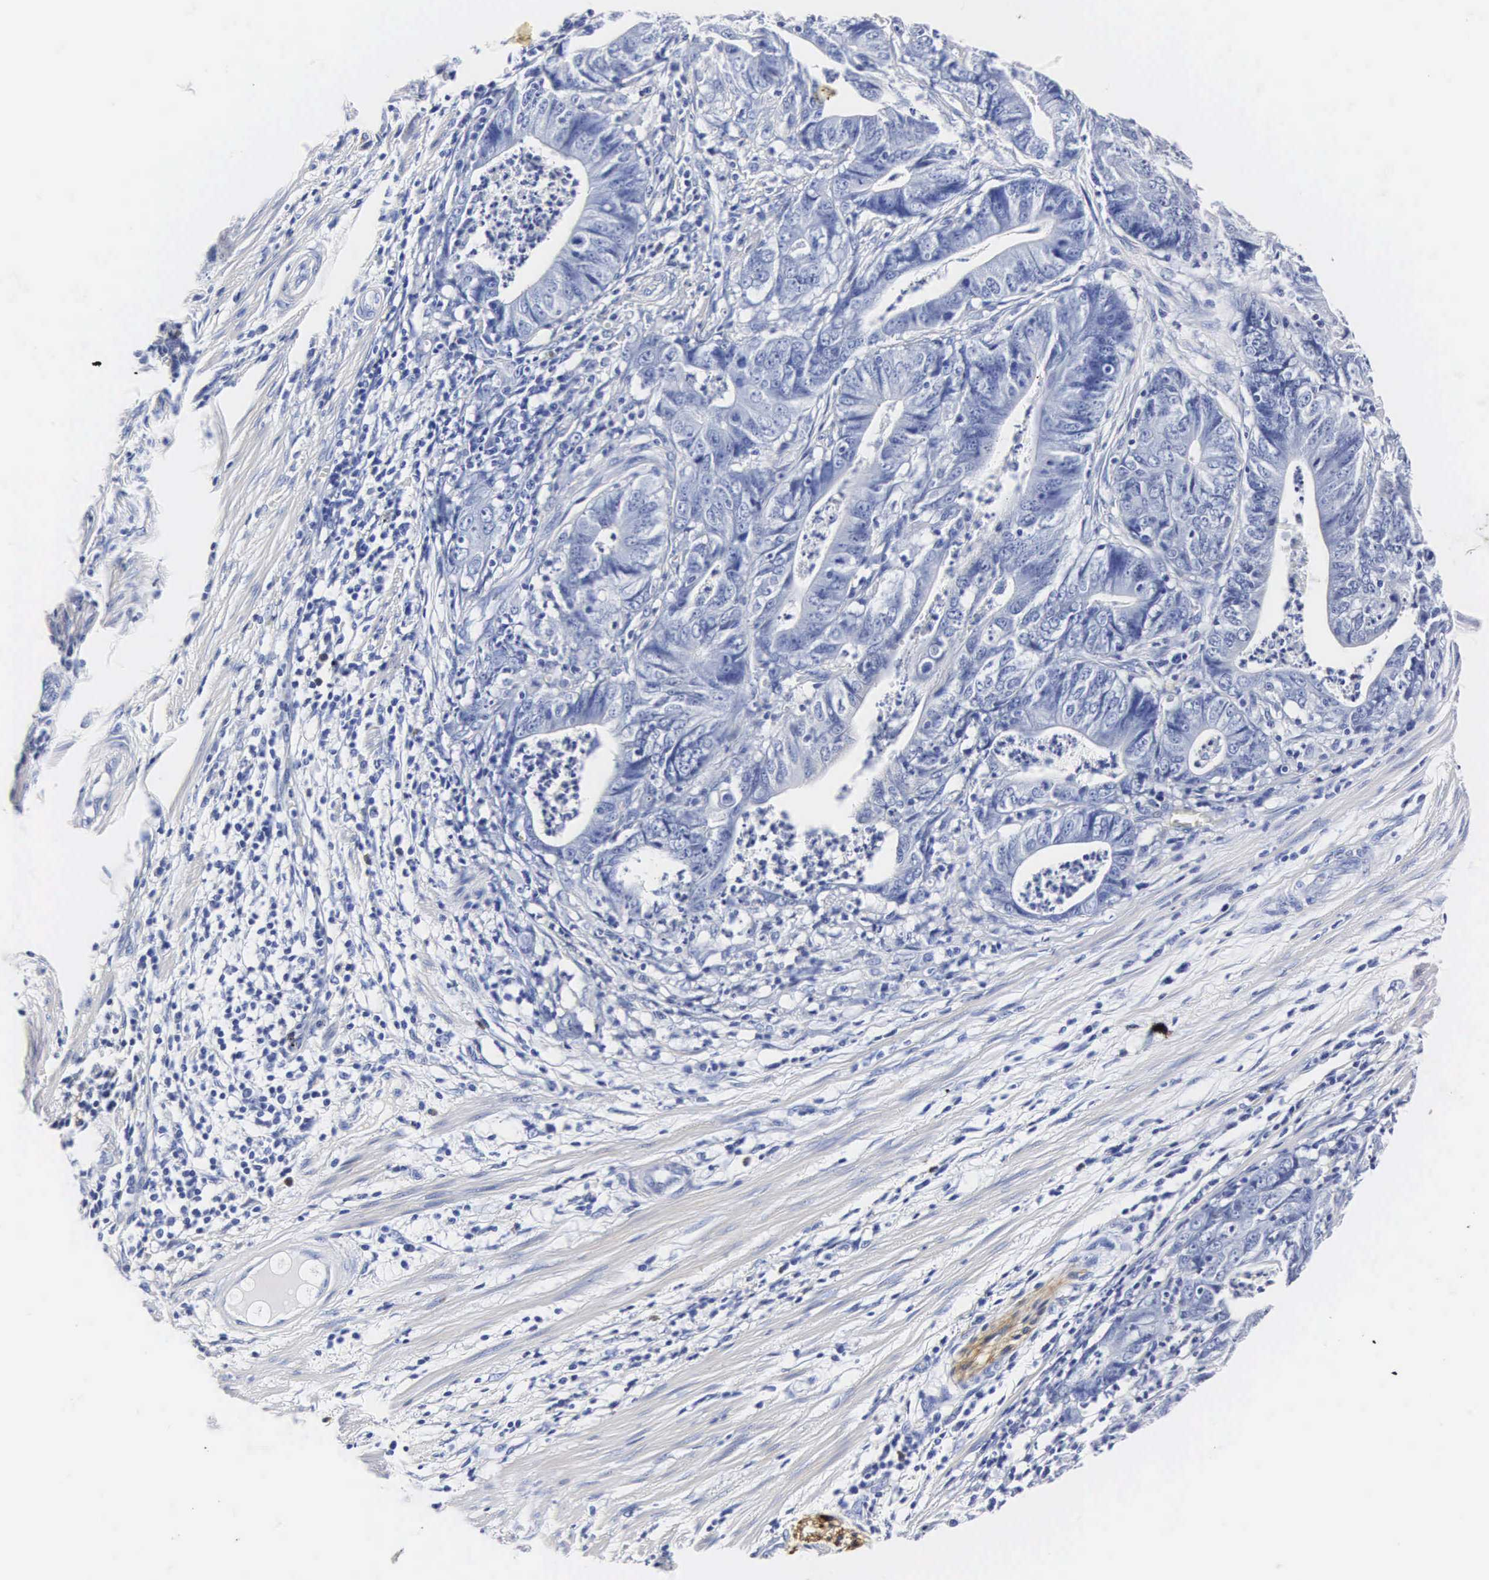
{"staining": {"intensity": "negative", "quantity": "none", "location": "none"}, "tissue": "stomach cancer", "cell_type": "Tumor cells", "image_type": "cancer", "snomed": [{"axis": "morphology", "description": "Adenocarcinoma, NOS"}, {"axis": "topography", "description": "Stomach, lower"}], "caption": "The photomicrograph shows no significant staining in tumor cells of adenocarcinoma (stomach).", "gene": "ENO2", "patient": {"sex": "female", "age": 86}}